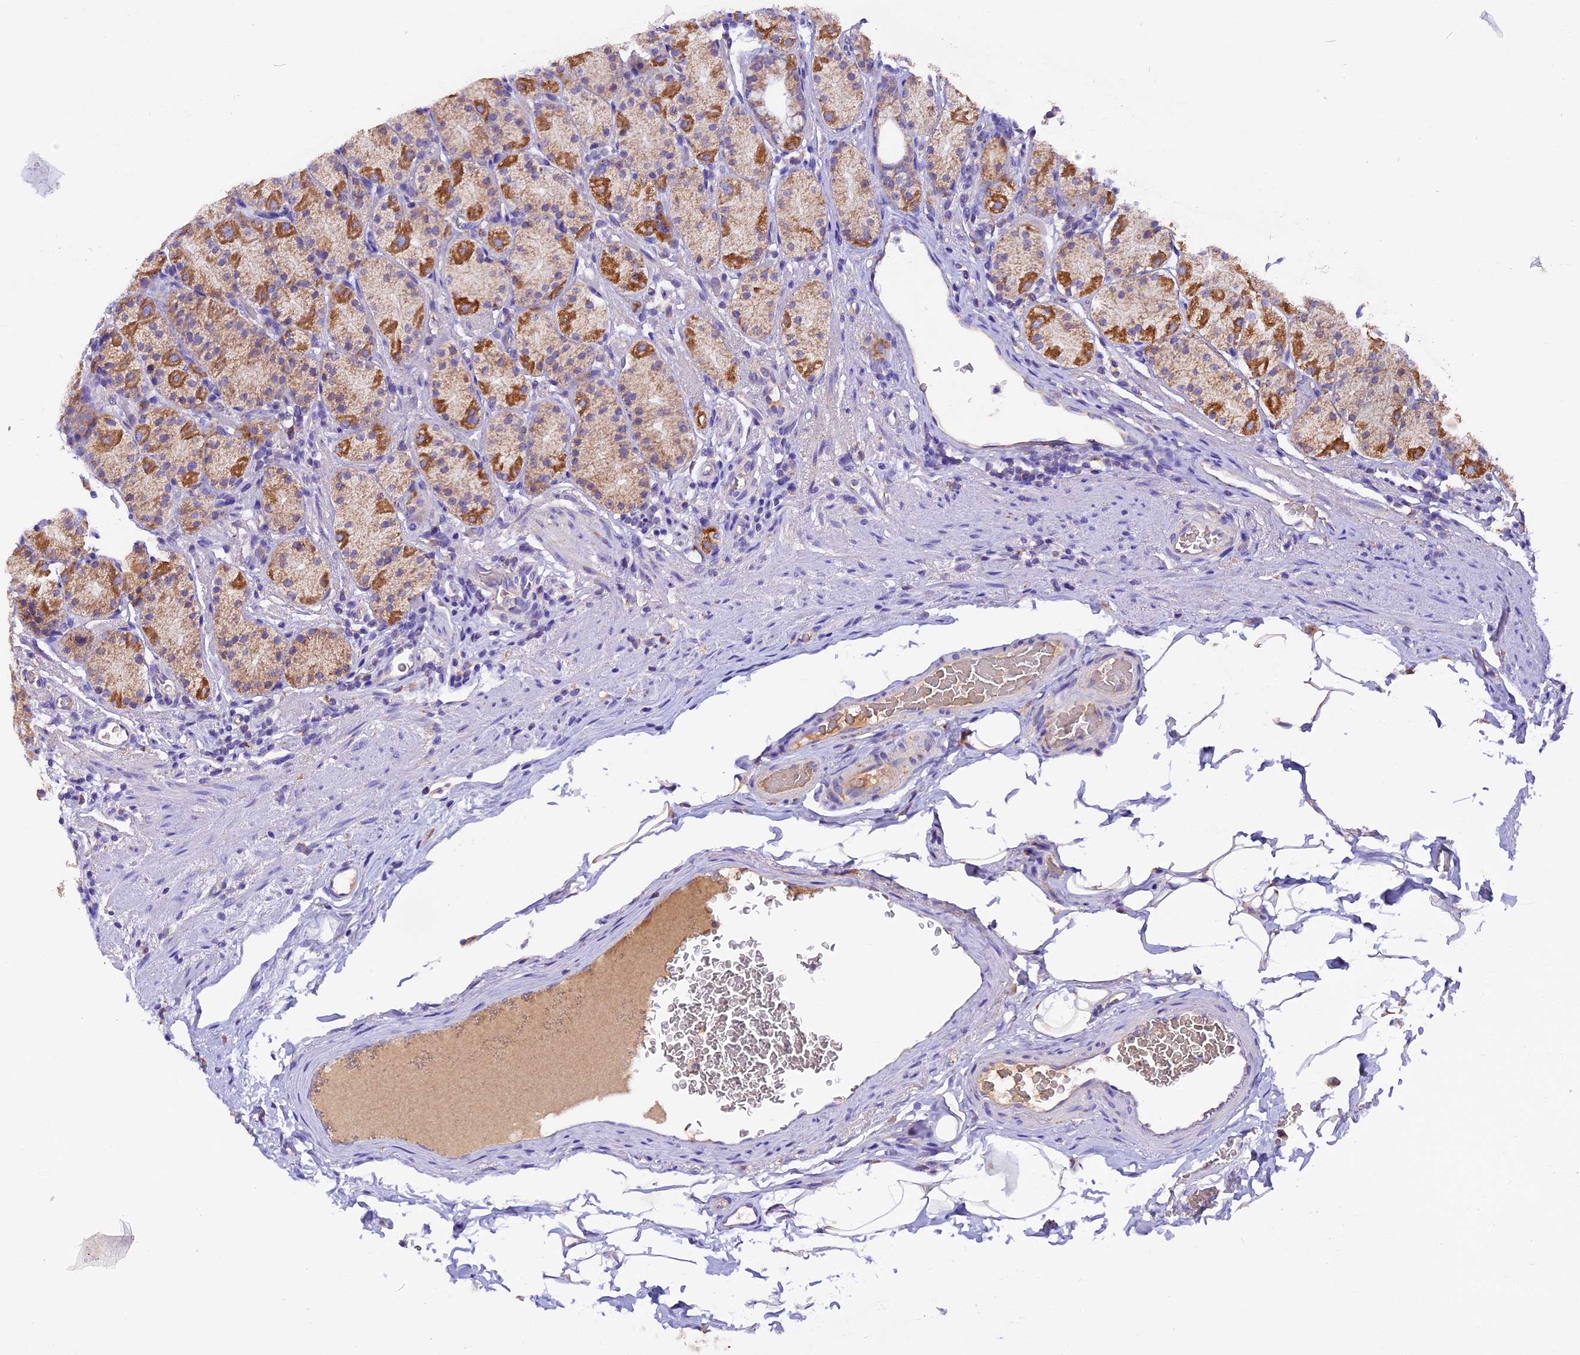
{"staining": {"intensity": "moderate", "quantity": ">75%", "location": "cytoplasmic/membranous"}, "tissue": "stomach", "cell_type": "Glandular cells", "image_type": "normal", "snomed": [{"axis": "morphology", "description": "Normal tissue, NOS"}, {"axis": "topography", "description": "Stomach, upper"}, {"axis": "topography", "description": "Stomach, lower"}, {"axis": "topography", "description": "Small intestine"}], "caption": "Immunohistochemical staining of benign human stomach demonstrates medium levels of moderate cytoplasmic/membranous staining in approximately >75% of glandular cells.", "gene": "SIX5", "patient": {"sex": "male", "age": 68}}